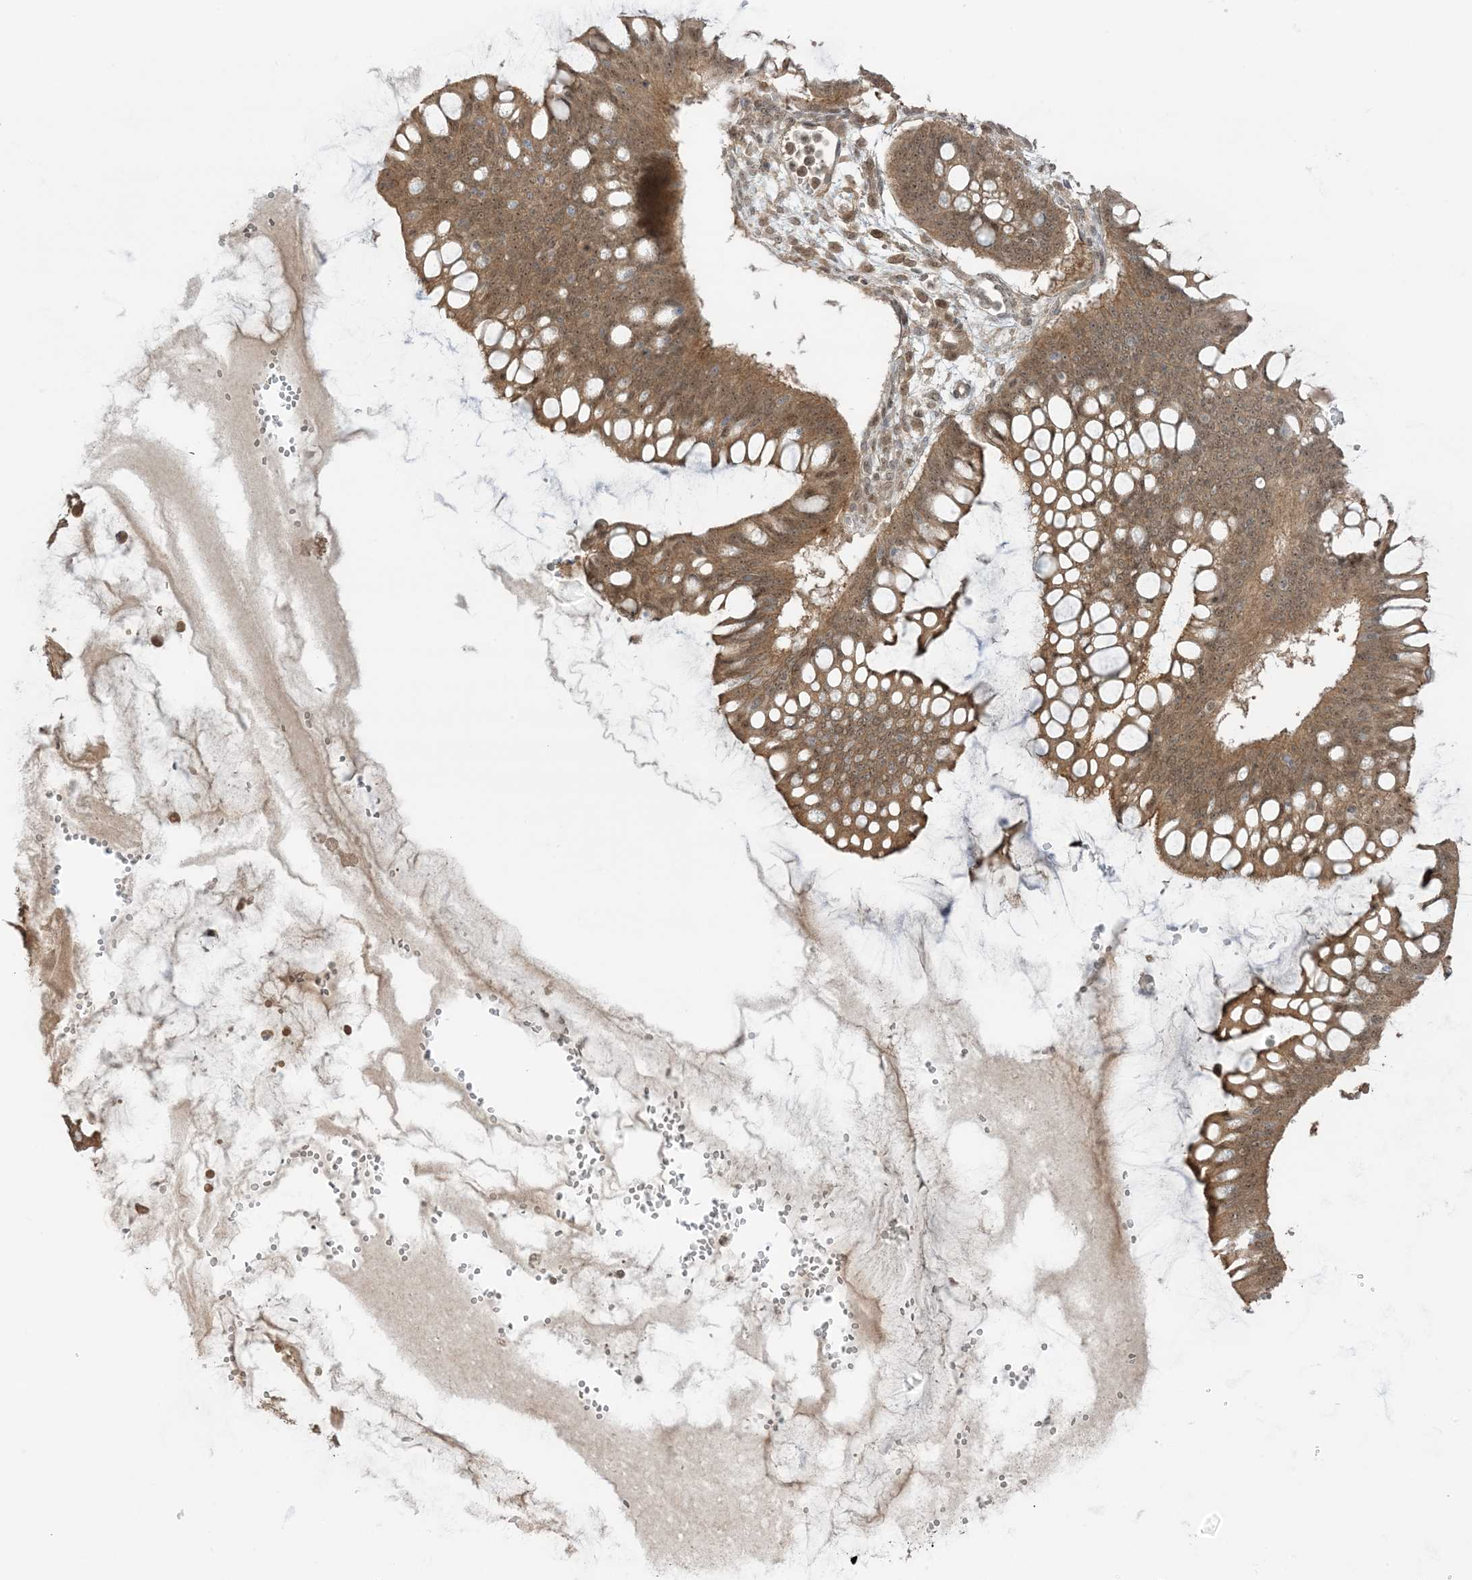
{"staining": {"intensity": "moderate", "quantity": ">75%", "location": "cytoplasmic/membranous,nuclear"}, "tissue": "ovarian cancer", "cell_type": "Tumor cells", "image_type": "cancer", "snomed": [{"axis": "morphology", "description": "Cystadenocarcinoma, mucinous, NOS"}, {"axis": "topography", "description": "Ovary"}], "caption": "This micrograph displays IHC staining of human mucinous cystadenocarcinoma (ovarian), with medium moderate cytoplasmic/membranous and nuclear positivity in approximately >75% of tumor cells.", "gene": "PPP1R7", "patient": {"sex": "female", "age": 73}}